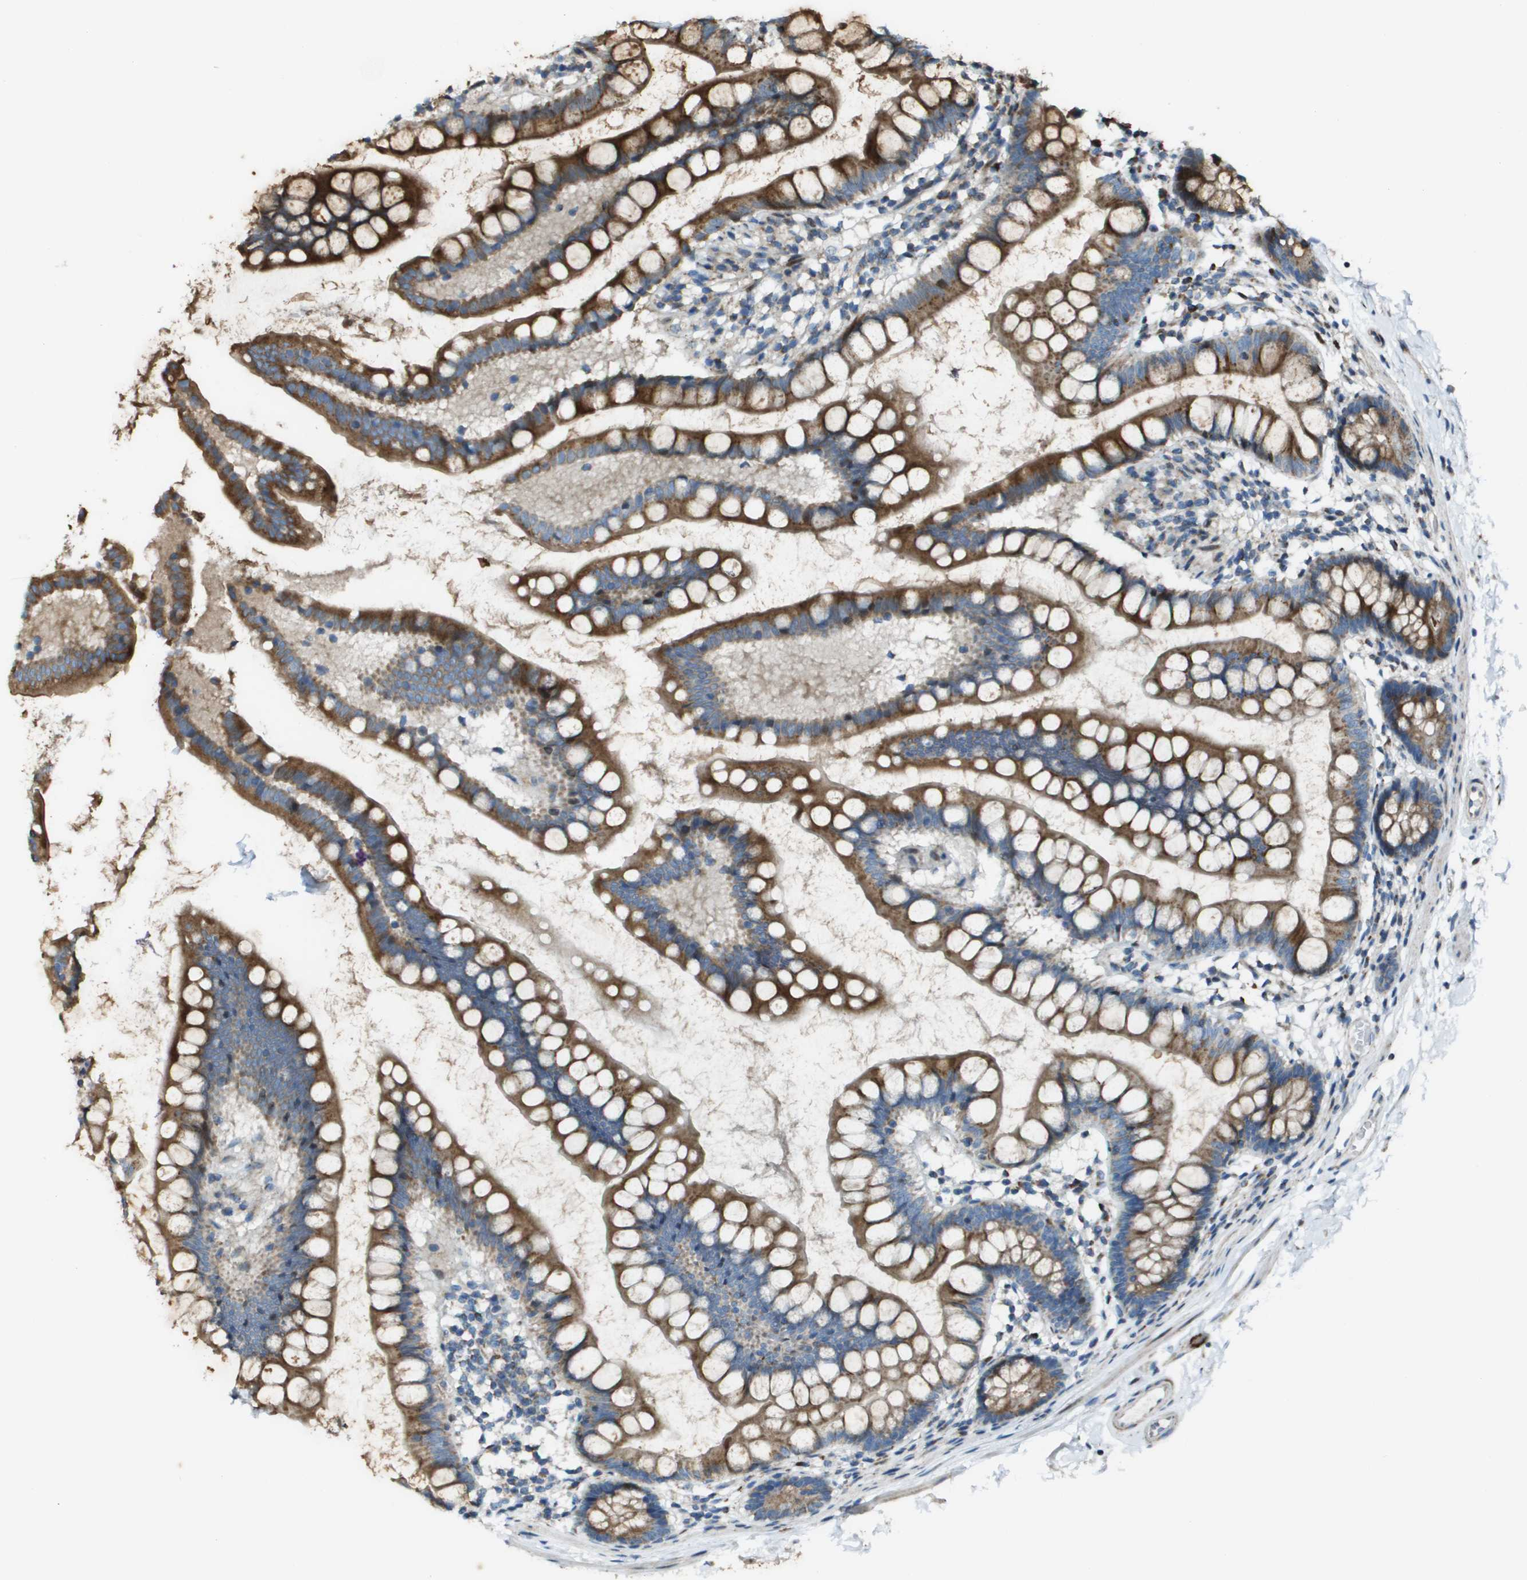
{"staining": {"intensity": "strong", "quantity": ">75%", "location": "cytoplasmic/membranous"}, "tissue": "small intestine", "cell_type": "Glandular cells", "image_type": "normal", "snomed": [{"axis": "morphology", "description": "Normal tissue, NOS"}, {"axis": "topography", "description": "Small intestine"}], "caption": "Immunohistochemical staining of benign human small intestine displays high levels of strong cytoplasmic/membranous staining in approximately >75% of glandular cells. The staining is performed using DAB brown chromogen to label protein expression. The nuclei are counter-stained blue using hematoxylin.", "gene": "MGAT3", "patient": {"sex": "female", "age": 84}}